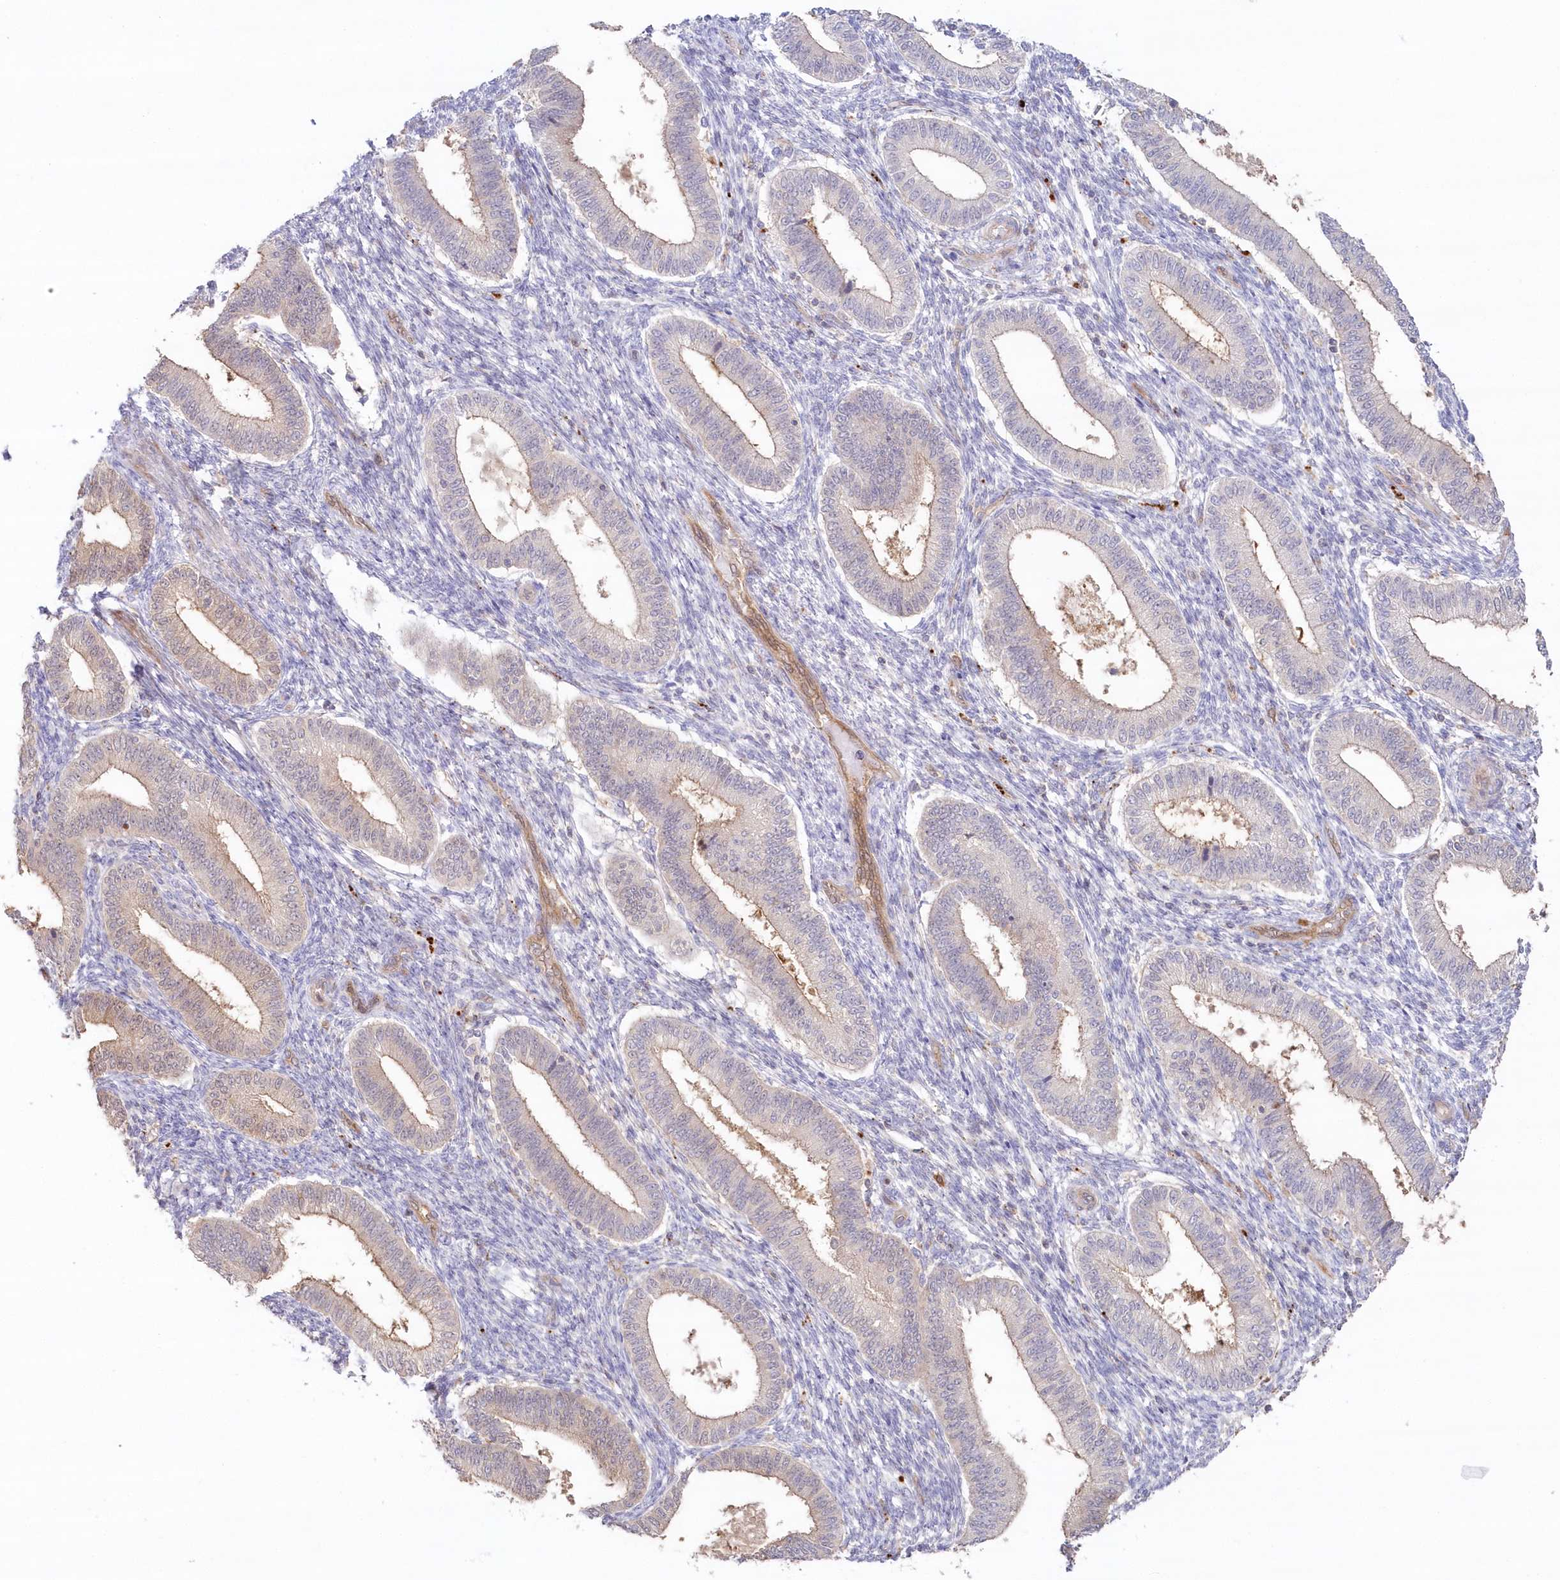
{"staining": {"intensity": "negative", "quantity": "none", "location": "none"}, "tissue": "endometrium", "cell_type": "Cells in endometrial stroma", "image_type": "normal", "snomed": [{"axis": "morphology", "description": "Normal tissue, NOS"}, {"axis": "topography", "description": "Endometrium"}], "caption": "Immunohistochemistry histopathology image of unremarkable endometrium: endometrium stained with DAB (3,3'-diaminobenzidine) shows no significant protein staining in cells in endometrial stroma. Brightfield microscopy of immunohistochemistry stained with DAB (brown) and hematoxylin (blue), captured at high magnification.", "gene": "GBE1", "patient": {"sex": "female", "age": 39}}